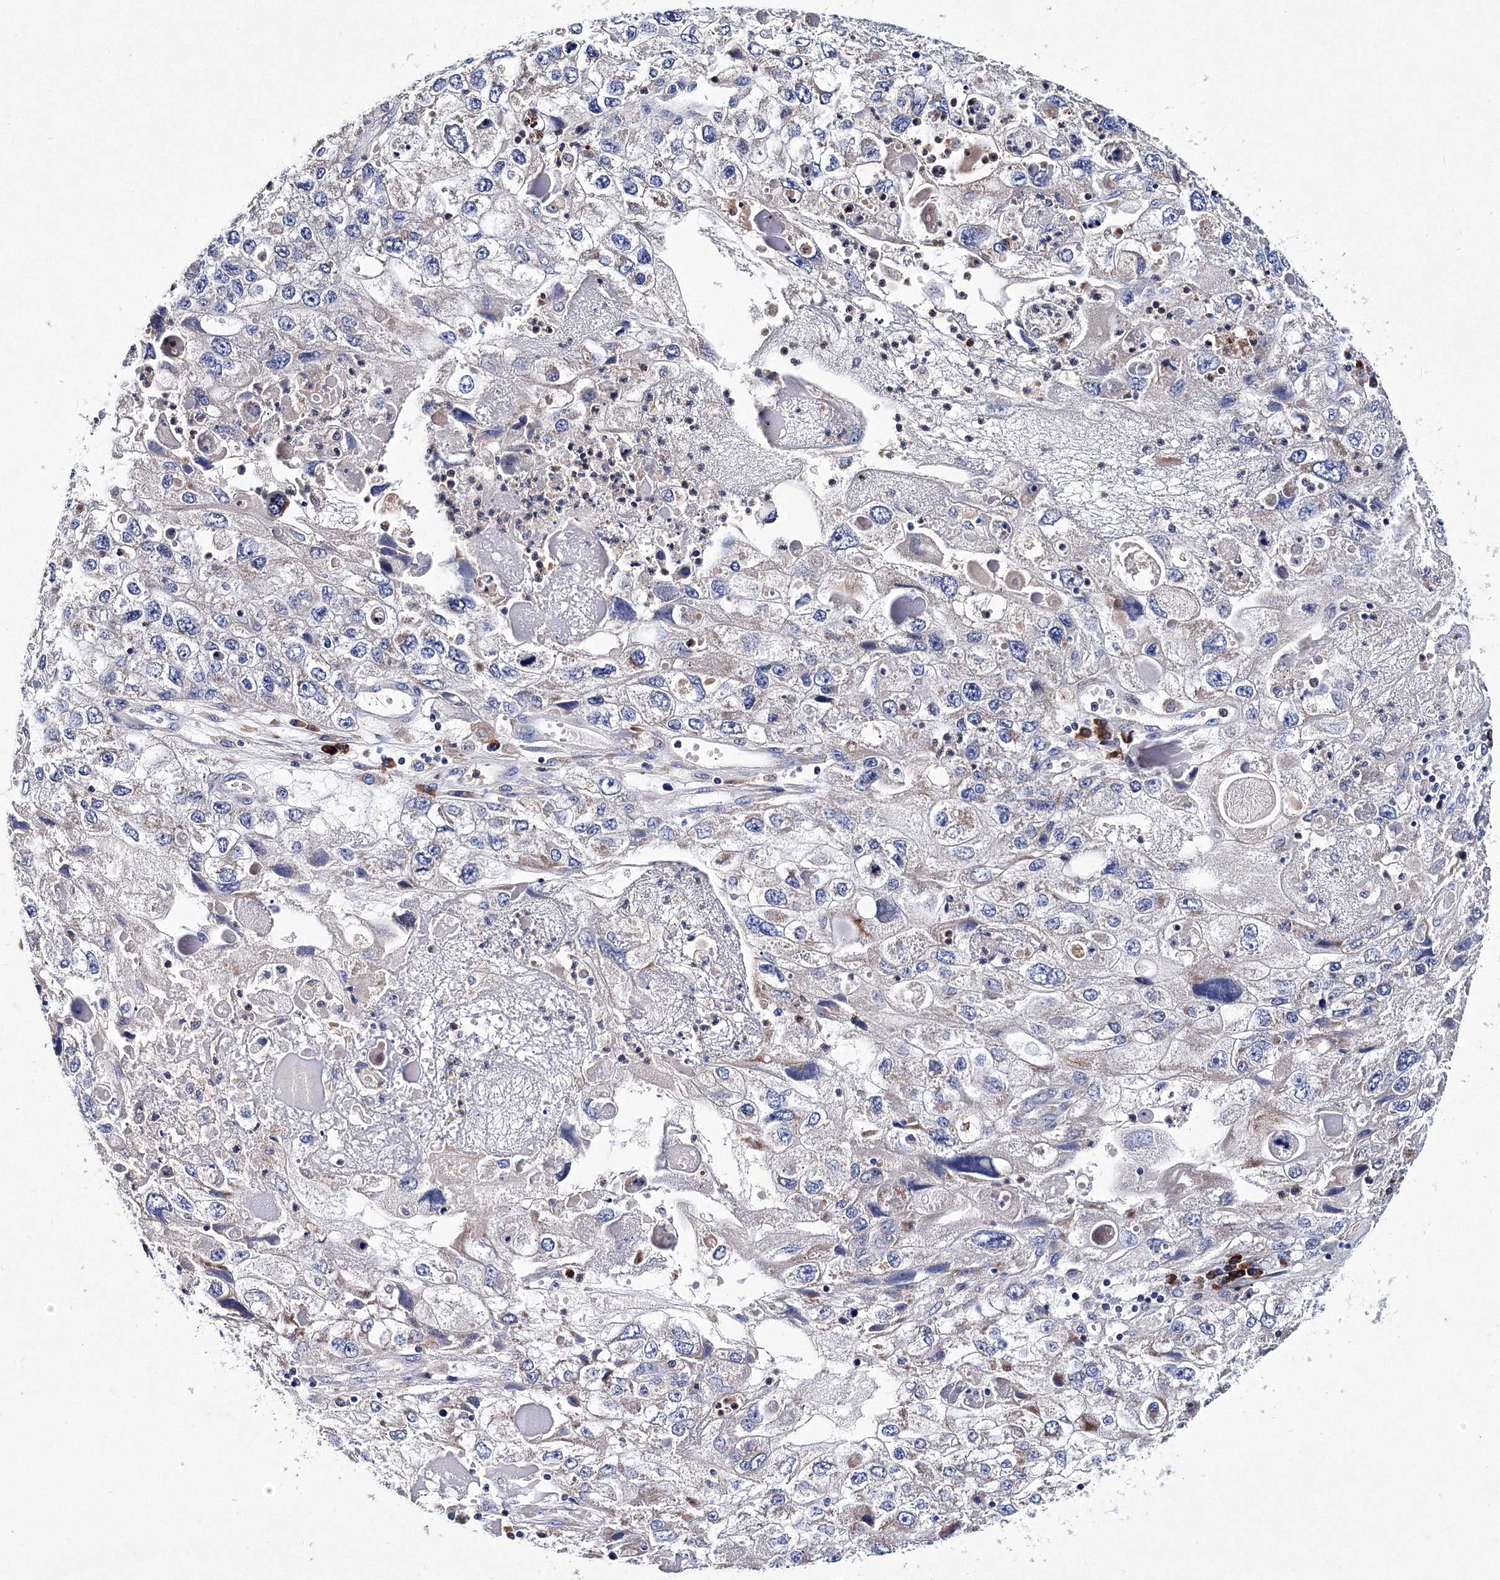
{"staining": {"intensity": "negative", "quantity": "none", "location": "none"}, "tissue": "endometrial cancer", "cell_type": "Tumor cells", "image_type": "cancer", "snomed": [{"axis": "morphology", "description": "Adenocarcinoma, NOS"}, {"axis": "topography", "description": "Endometrium"}], "caption": "Human endometrial cancer stained for a protein using immunohistochemistry (IHC) demonstrates no staining in tumor cells.", "gene": "TRPM2", "patient": {"sex": "female", "age": 49}}